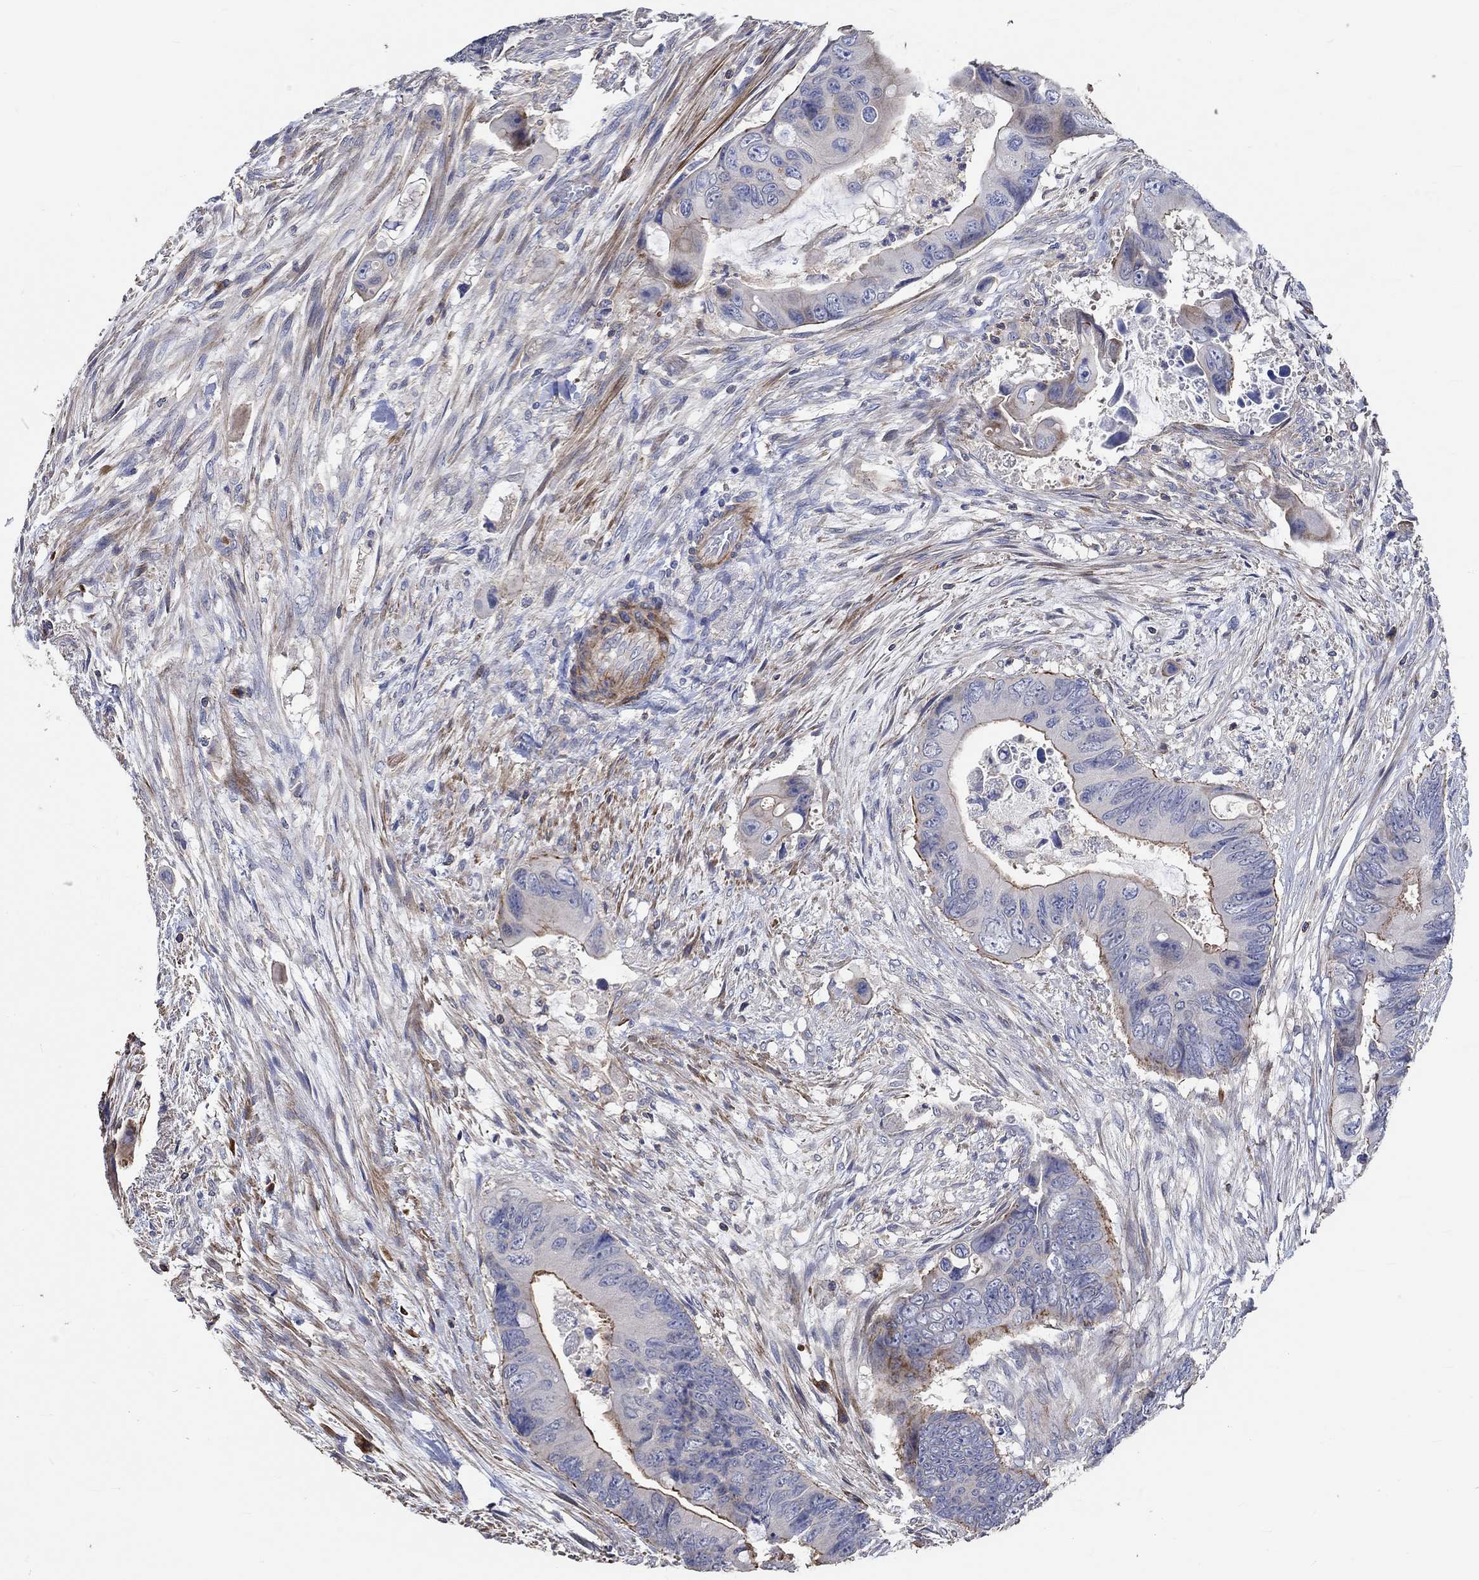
{"staining": {"intensity": "strong", "quantity": "<25%", "location": "cytoplasmic/membranous"}, "tissue": "colorectal cancer", "cell_type": "Tumor cells", "image_type": "cancer", "snomed": [{"axis": "morphology", "description": "Adenocarcinoma, NOS"}, {"axis": "topography", "description": "Rectum"}], "caption": "Immunohistochemical staining of human adenocarcinoma (colorectal) demonstrates strong cytoplasmic/membranous protein positivity in approximately <25% of tumor cells.", "gene": "TNFAIP8L3", "patient": {"sex": "male", "age": 63}}